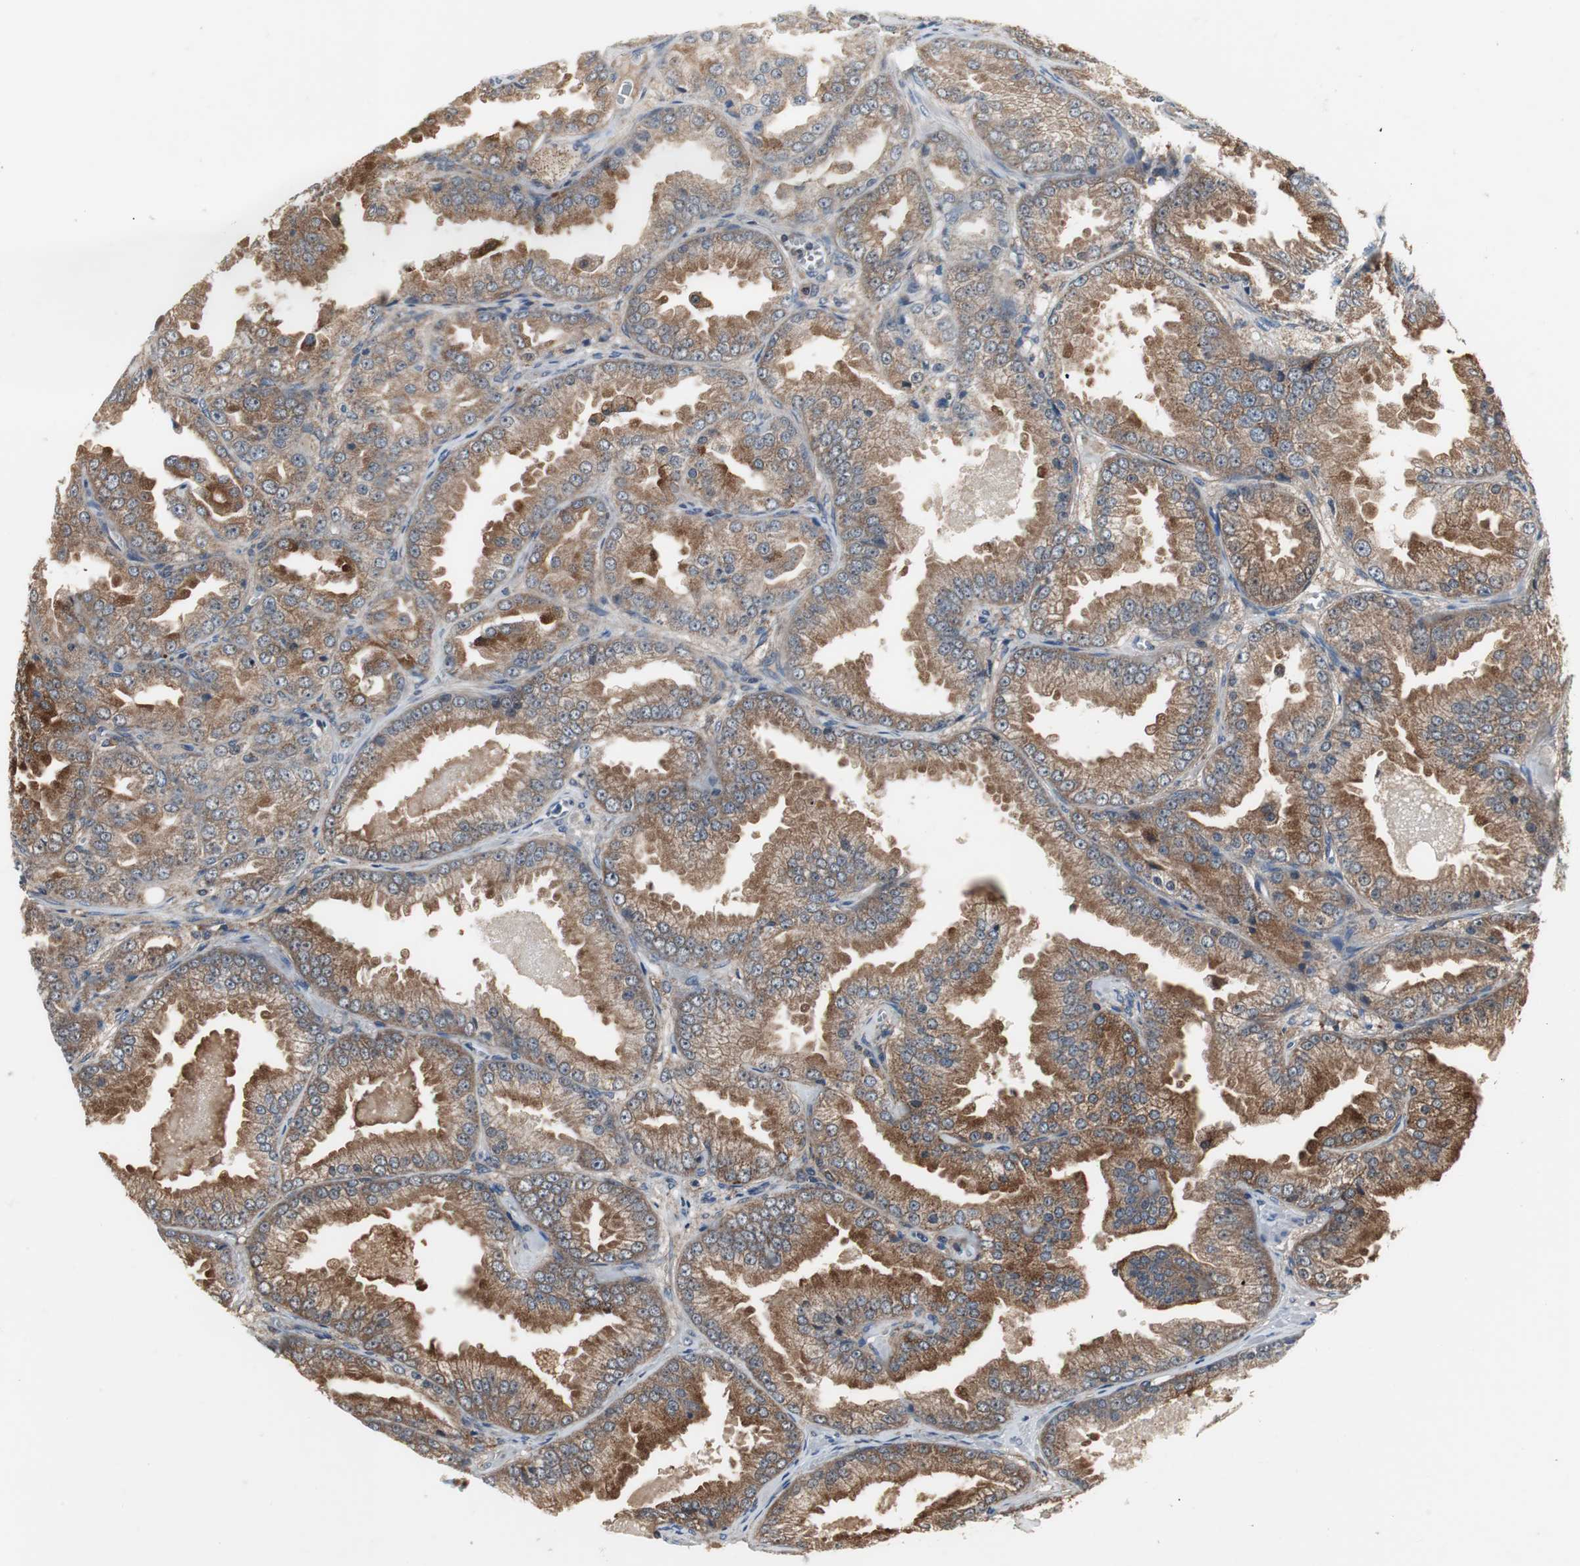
{"staining": {"intensity": "strong", "quantity": ">75%", "location": "cytoplasmic/membranous"}, "tissue": "prostate cancer", "cell_type": "Tumor cells", "image_type": "cancer", "snomed": [{"axis": "morphology", "description": "Adenocarcinoma, High grade"}, {"axis": "topography", "description": "Prostate"}], "caption": "DAB immunohistochemical staining of prostate adenocarcinoma (high-grade) exhibits strong cytoplasmic/membranous protein expression in about >75% of tumor cells.", "gene": "ZSCAN22", "patient": {"sex": "male", "age": 61}}